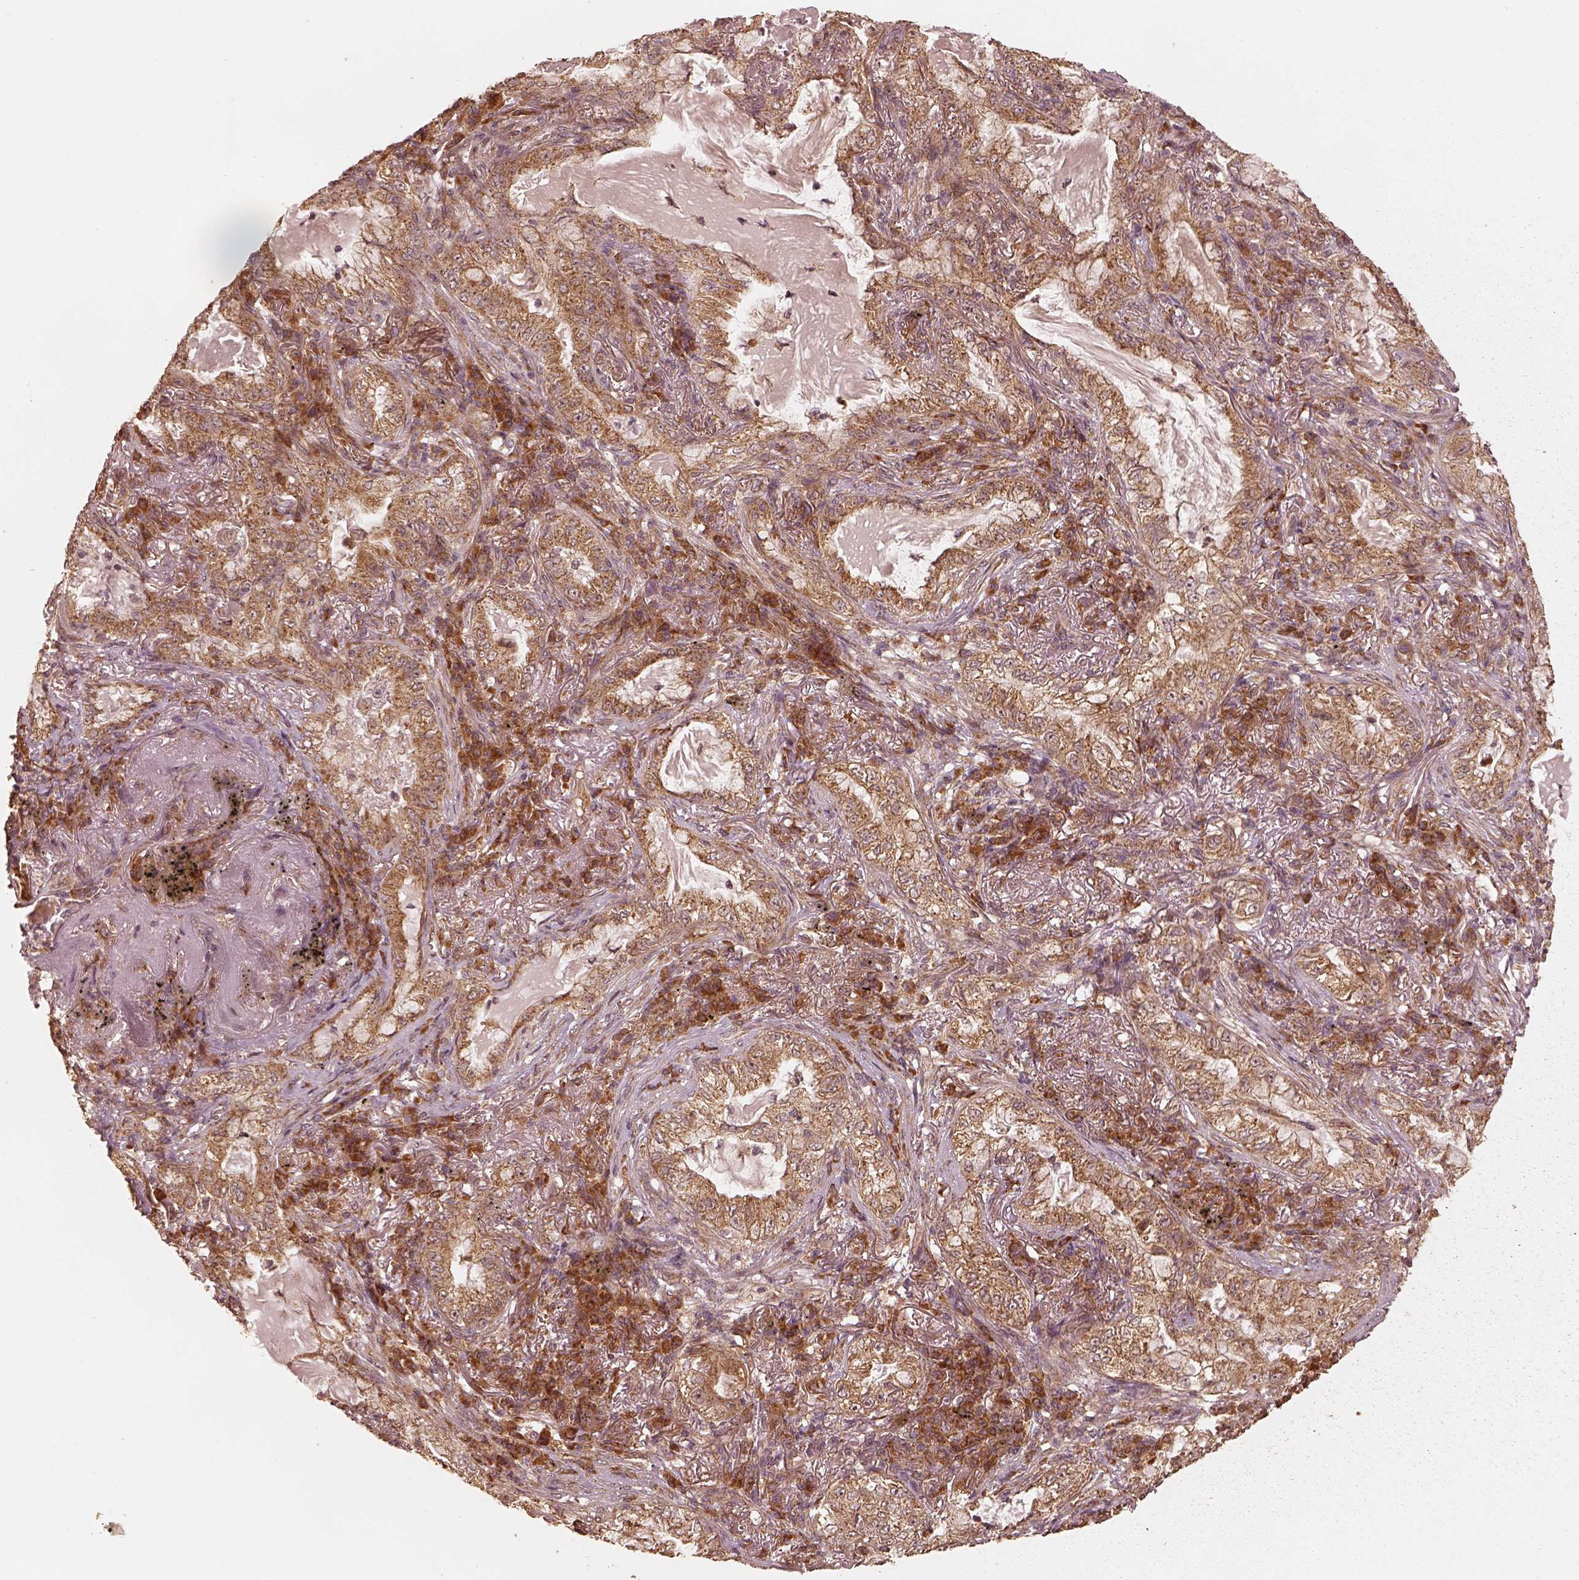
{"staining": {"intensity": "moderate", "quantity": ">75%", "location": "cytoplasmic/membranous"}, "tissue": "lung cancer", "cell_type": "Tumor cells", "image_type": "cancer", "snomed": [{"axis": "morphology", "description": "Adenocarcinoma, NOS"}, {"axis": "topography", "description": "Lung"}], "caption": "IHC image of lung cancer stained for a protein (brown), which demonstrates medium levels of moderate cytoplasmic/membranous expression in approximately >75% of tumor cells.", "gene": "DNAJC25", "patient": {"sex": "female", "age": 73}}